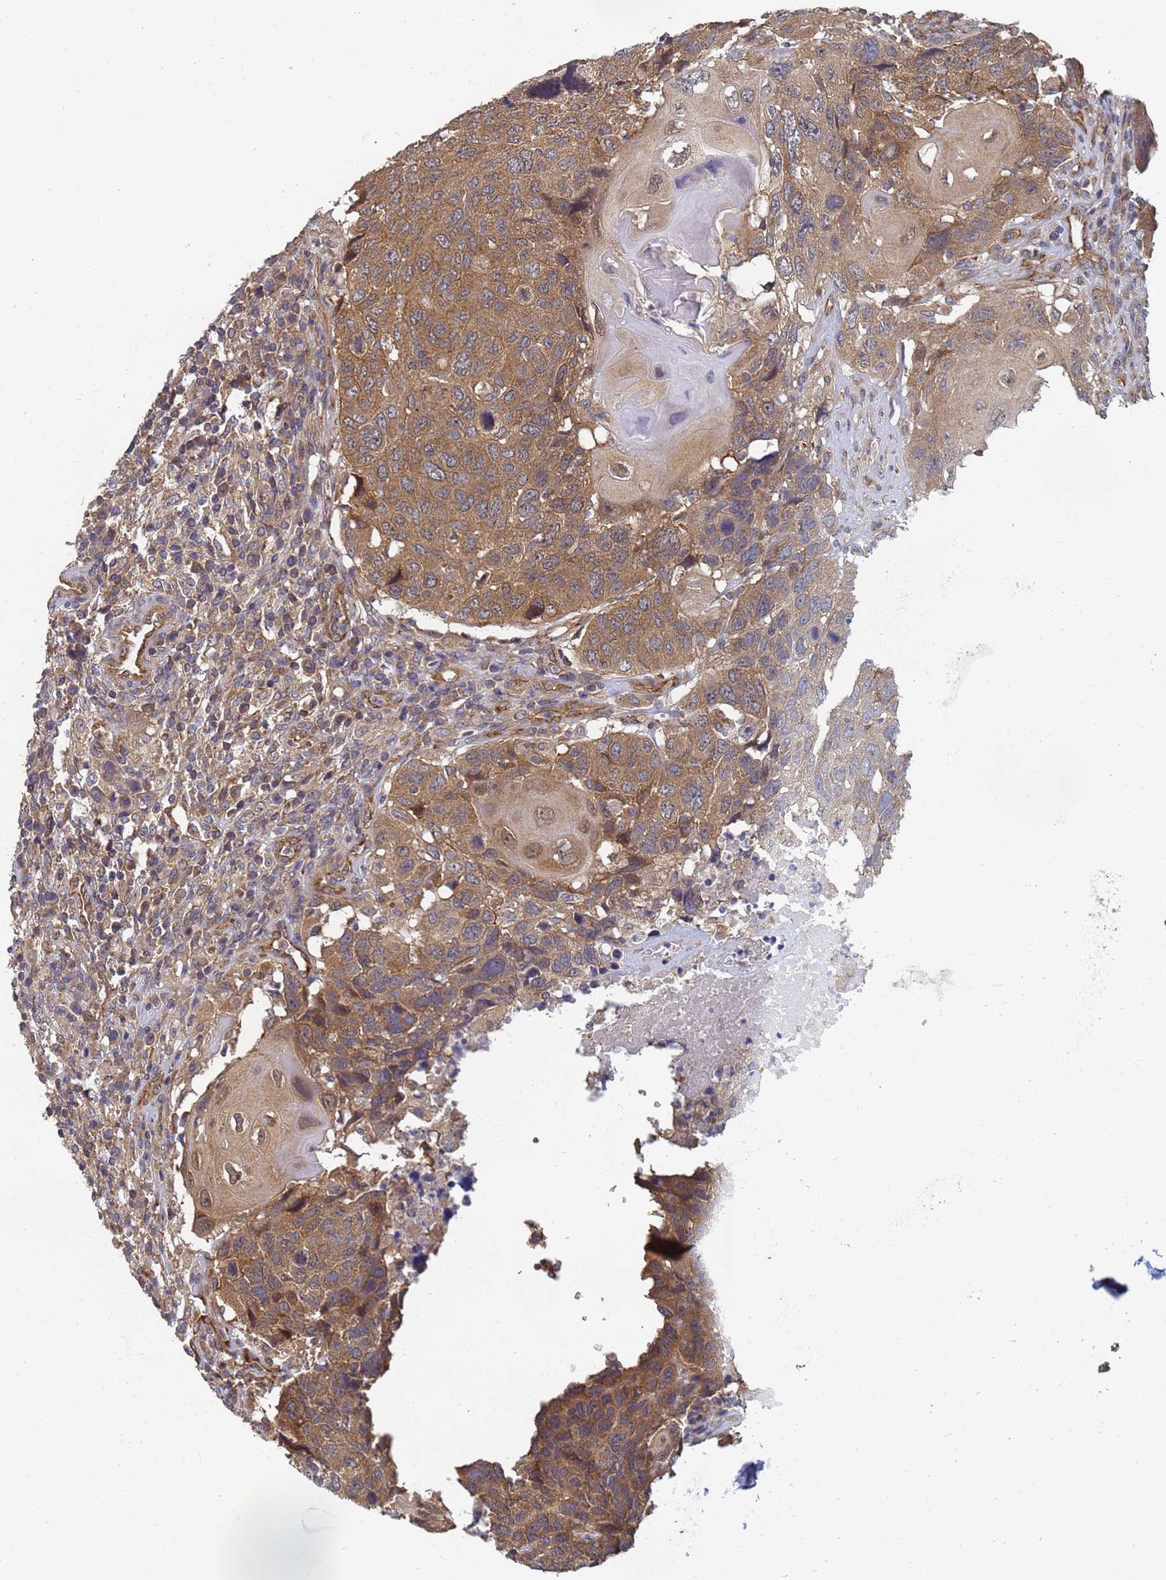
{"staining": {"intensity": "moderate", "quantity": ">75%", "location": "cytoplasmic/membranous"}, "tissue": "head and neck cancer", "cell_type": "Tumor cells", "image_type": "cancer", "snomed": [{"axis": "morphology", "description": "Squamous cell carcinoma, NOS"}, {"axis": "topography", "description": "Head-Neck"}], "caption": "The immunohistochemical stain highlights moderate cytoplasmic/membranous staining in tumor cells of head and neck squamous cell carcinoma tissue.", "gene": "ALS2CL", "patient": {"sex": "male", "age": 66}}